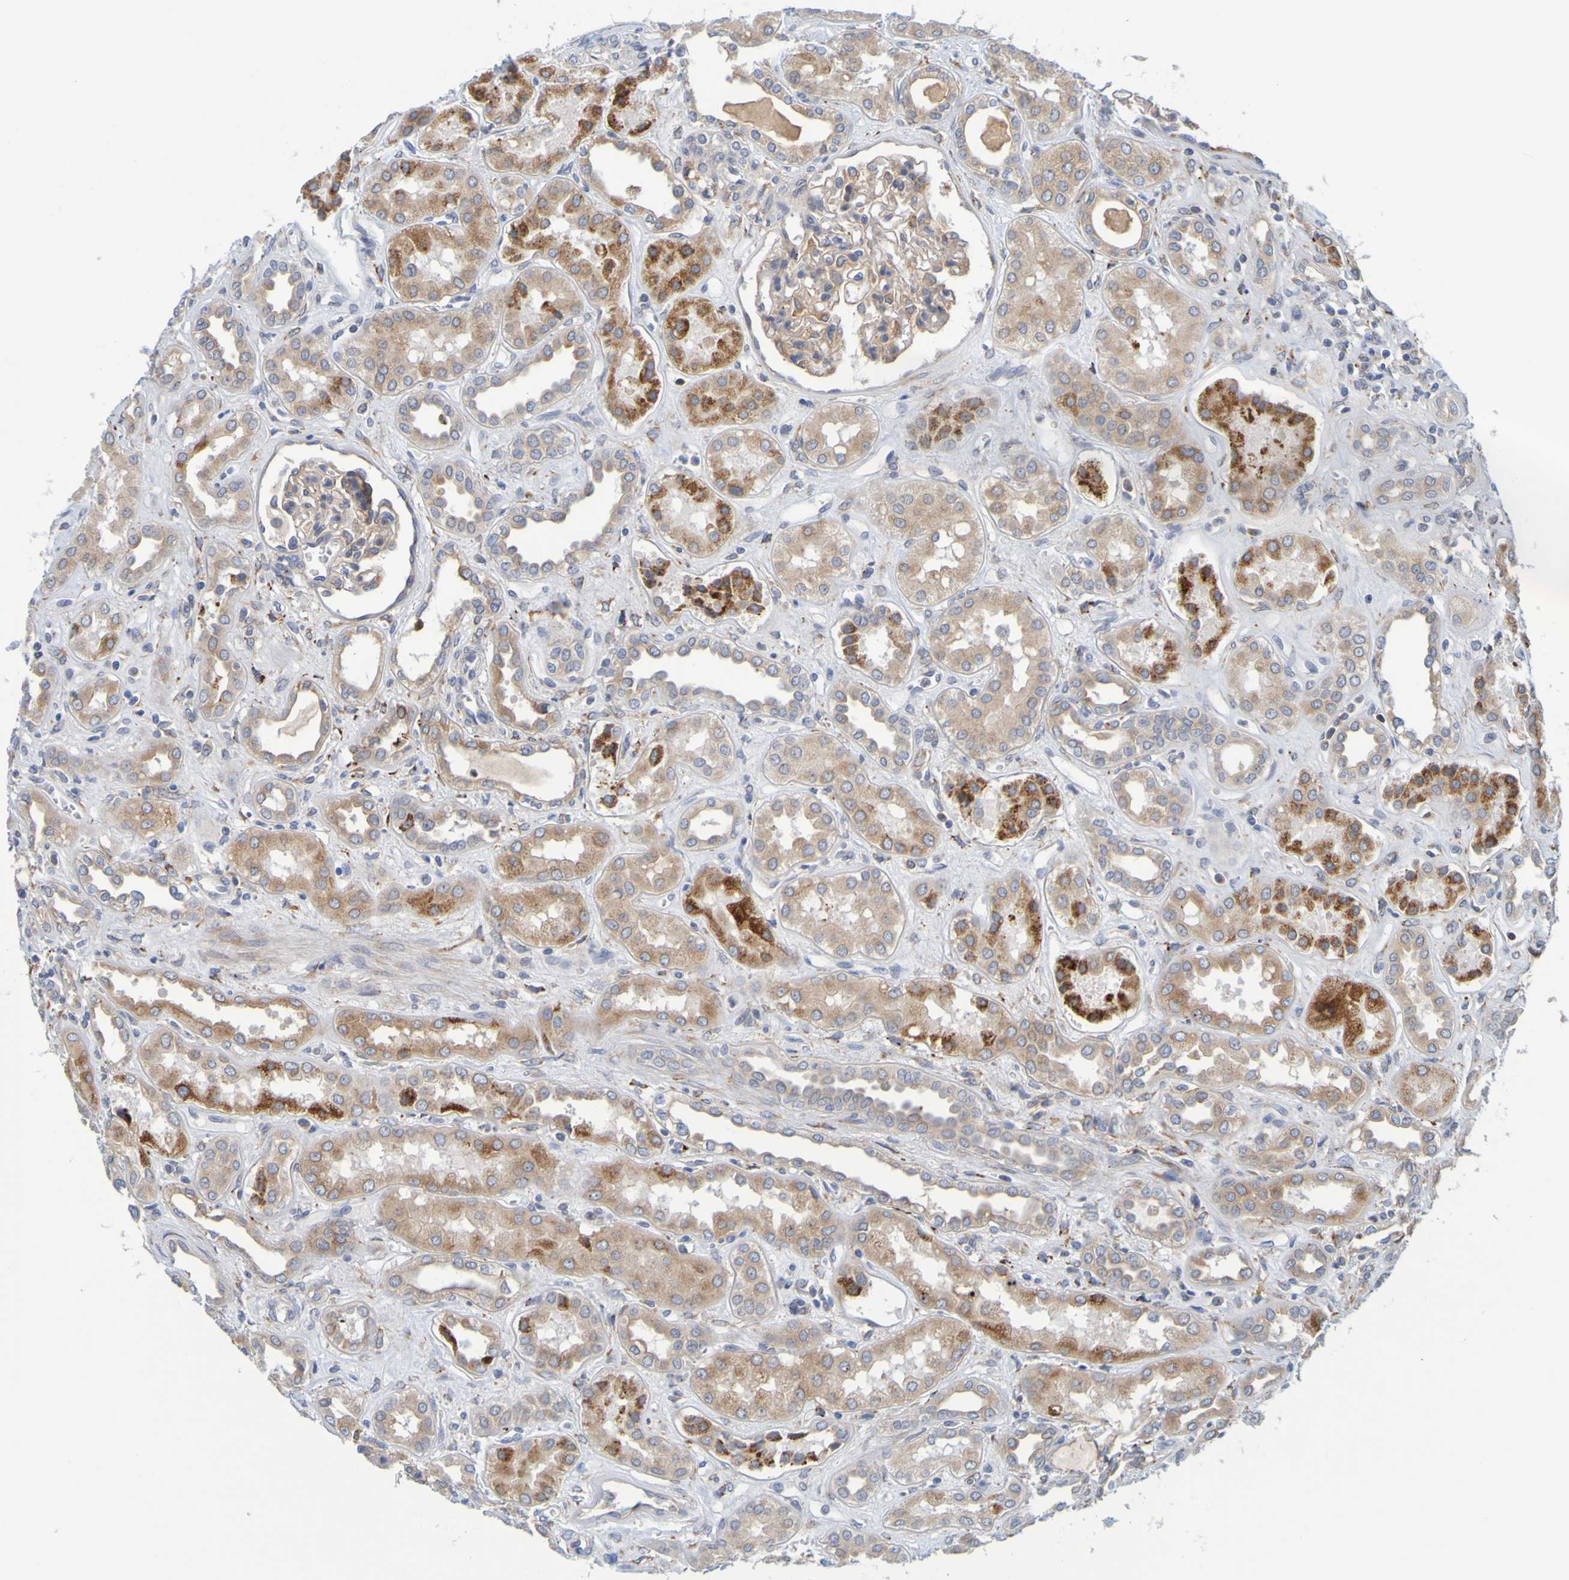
{"staining": {"intensity": "moderate", "quantity": ">75%", "location": "cytoplasmic/membranous"}, "tissue": "kidney", "cell_type": "Cells in glomeruli", "image_type": "normal", "snomed": [{"axis": "morphology", "description": "Normal tissue, NOS"}, {"axis": "topography", "description": "Kidney"}], "caption": "High-power microscopy captured an immunohistochemistry photomicrograph of benign kidney, revealing moderate cytoplasmic/membranous staining in approximately >75% of cells in glomeruli.", "gene": "SIL1", "patient": {"sex": "male", "age": 59}}